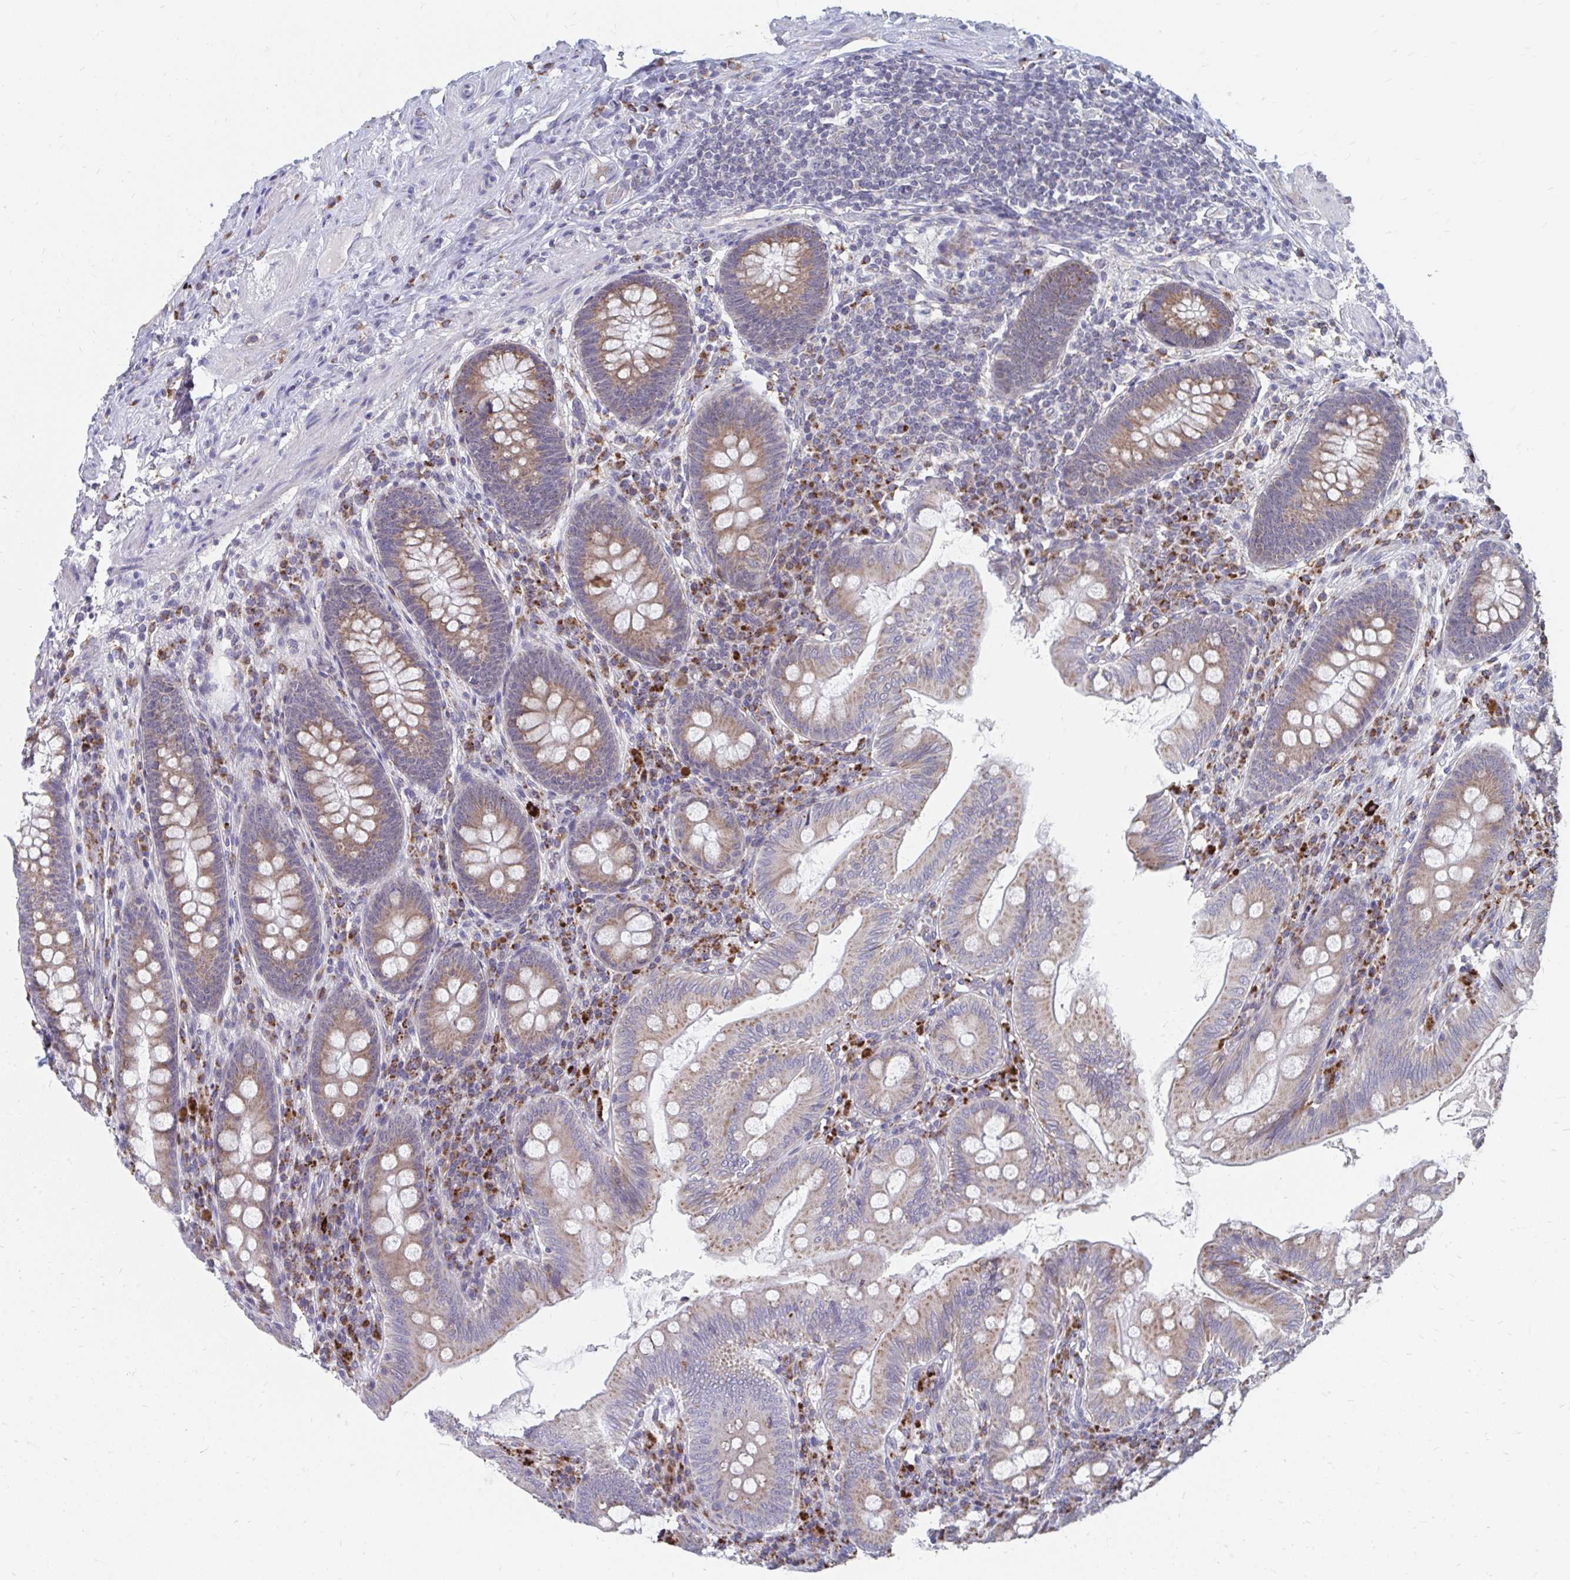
{"staining": {"intensity": "moderate", "quantity": "25%-75%", "location": "cytoplasmic/membranous"}, "tissue": "appendix", "cell_type": "Glandular cells", "image_type": "normal", "snomed": [{"axis": "morphology", "description": "Normal tissue, NOS"}, {"axis": "topography", "description": "Appendix"}], "caption": "Glandular cells reveal moderate cytoplasmic/membranous expression in approximately 25%-75% of cells in unremarkable appendix.", "gene": "PABIR3", "patient": {"sex": "male", "age": 71}}